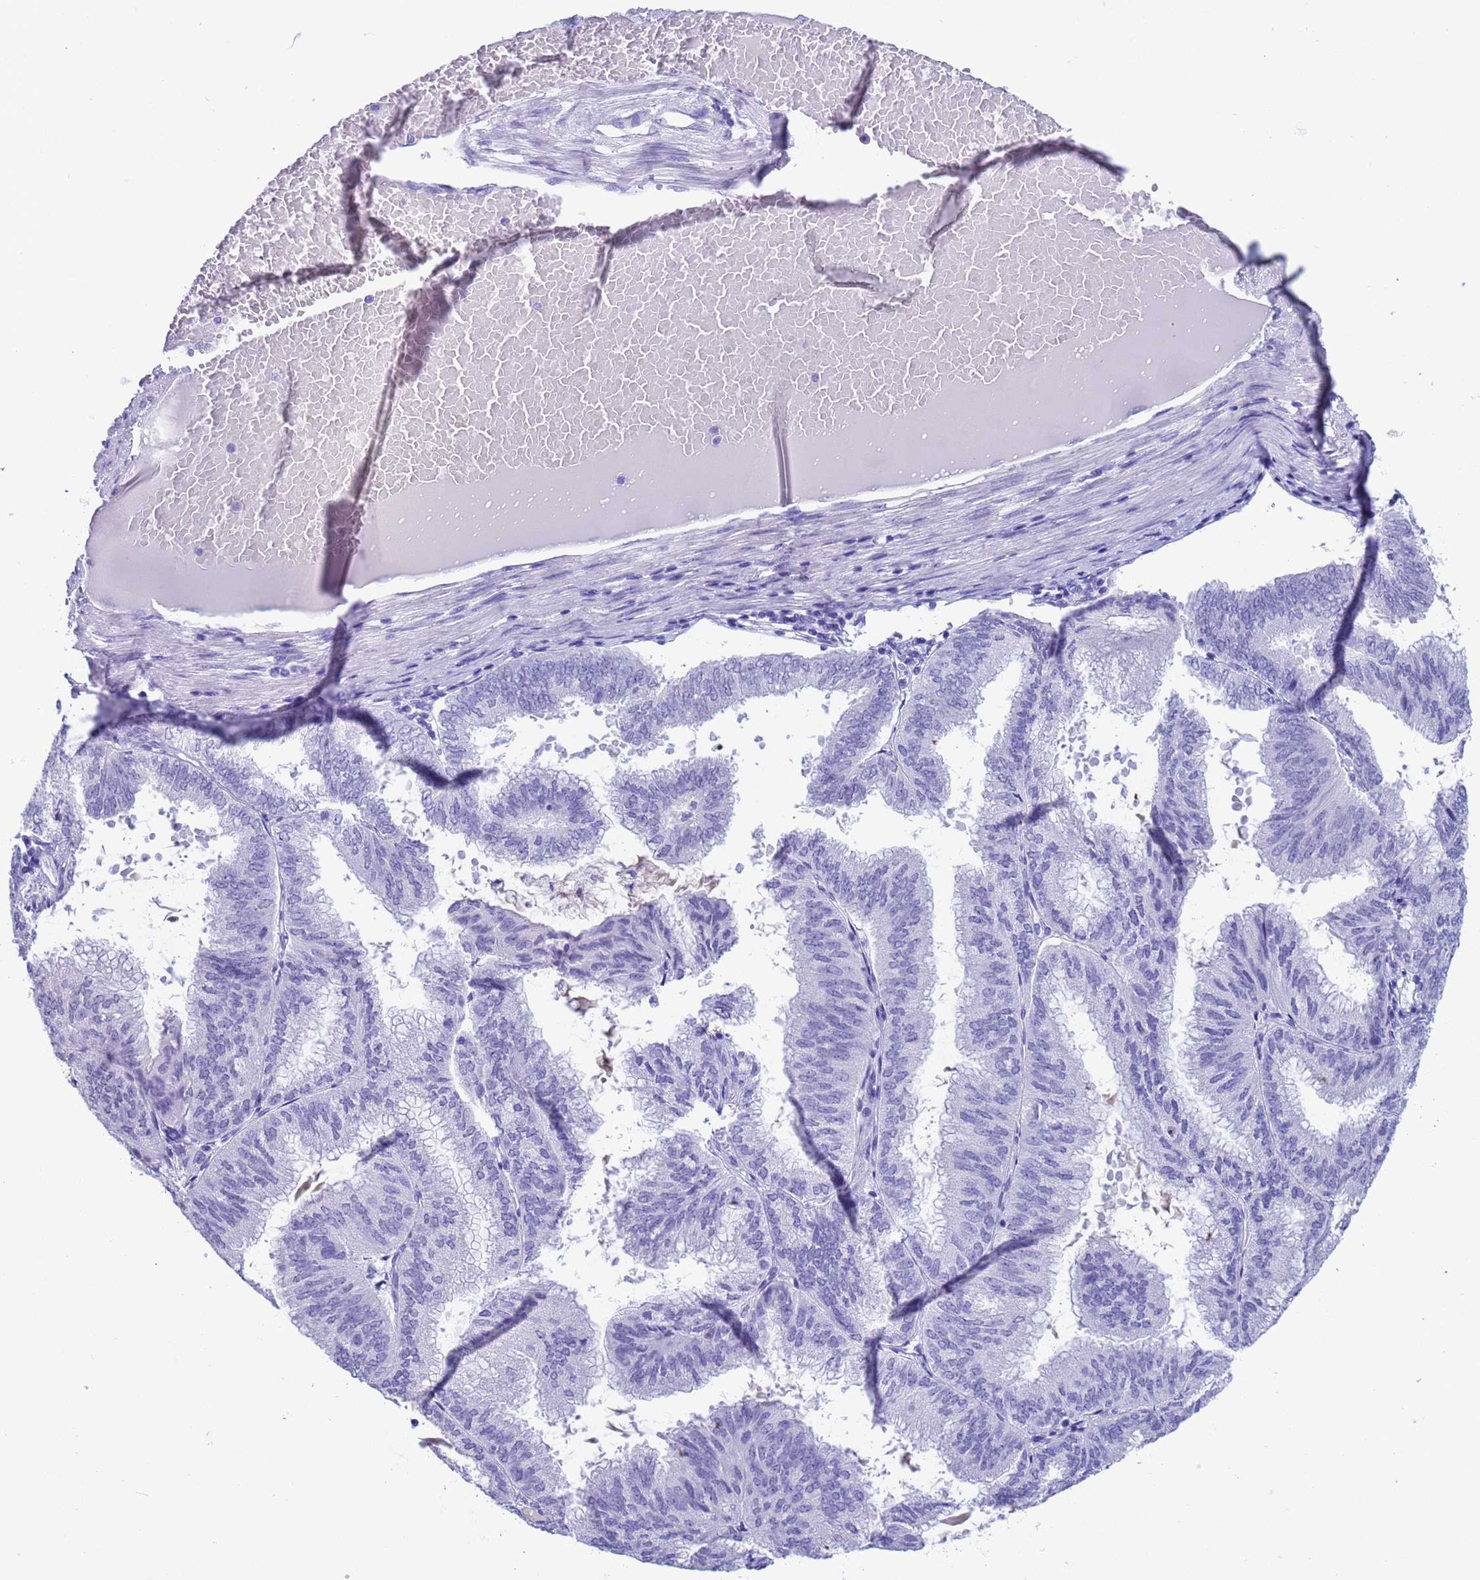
{"staining": {"intensity": "negative", "quantity": "none", "location": "none"}, "tissue": "endometrial cancer", "cell_type": "Tumor cells", "image_type": "cancer", "snomed": [{"axis": "morphology", "description": "Adenocarcinoma, NOS"}, {"axis": "topography", "description": "Endometrium"}], "caption": "A photomicrograph of endometrial cancer (adenocarcinoma) stained for a protein displays no brown staining in tumor cells. (DAB immunohistochemistry, high magnification).", "gene": "CKM", "patient": {"sex": "female", "age": 49}}